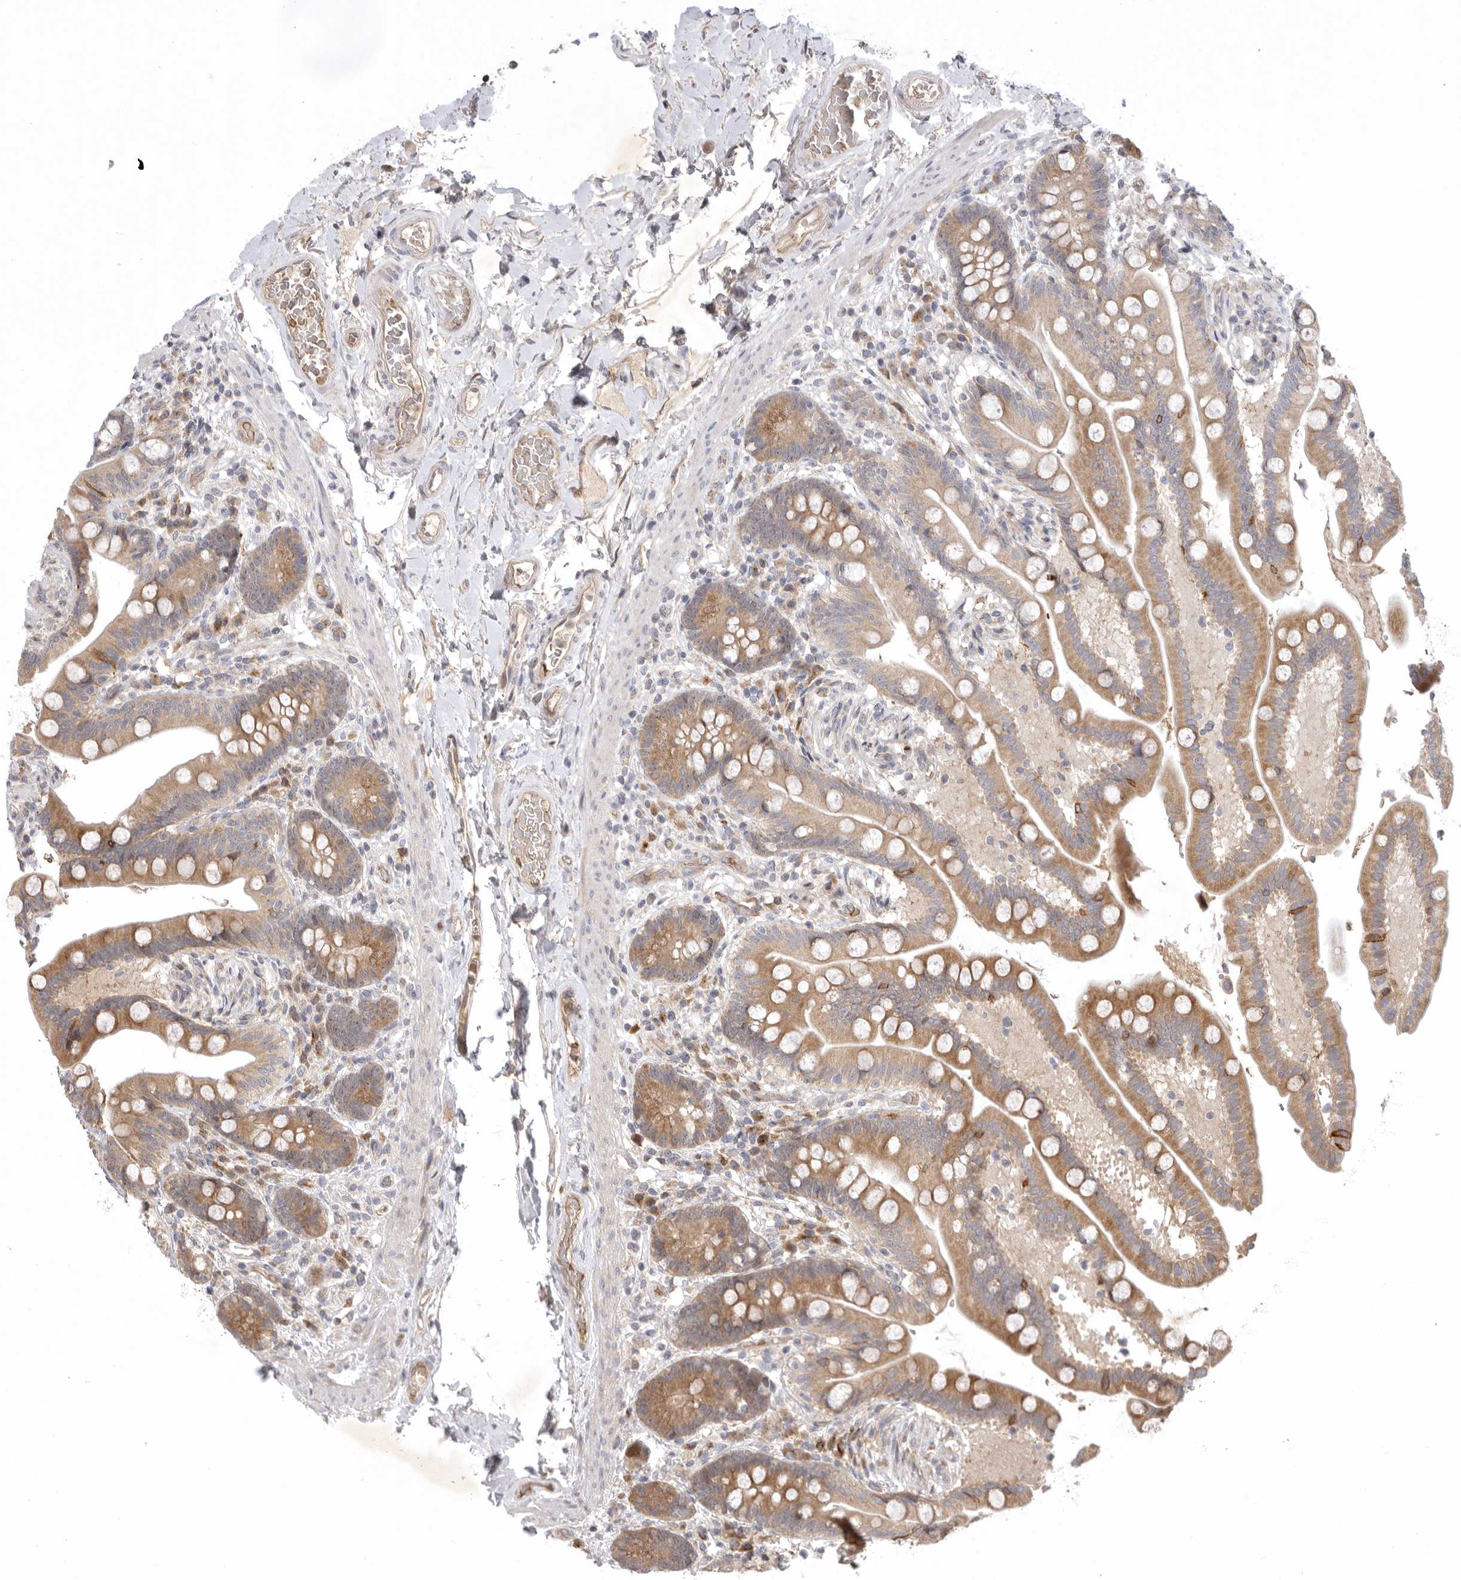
{"staining": {"intensity": "weak", "quantity": ">75%", "location": "cytoplasmic/membranous"}, "tissue": "colon", "cell_type": "Endothelial cells", "image_type": "normal", "snomed": [{"axis": "morphology", "description": "Normal tissue, NOS"}, {"axis": "topography", "description": "Smooth muscle"}, {"axis": "topography", "description": "Colon"}], "caption": "Immunohistochemical staining of benign human colon reveals weak cytoplasmic/membranous protein positivity in approximately >75% of endothelial cells. (Stains: DAB in brown, nuclei in blue, Microscopy: brightfield microscopy at high magnification).", "gene": "KIF2B", "patient": {"sex": "male", "age": 73}}